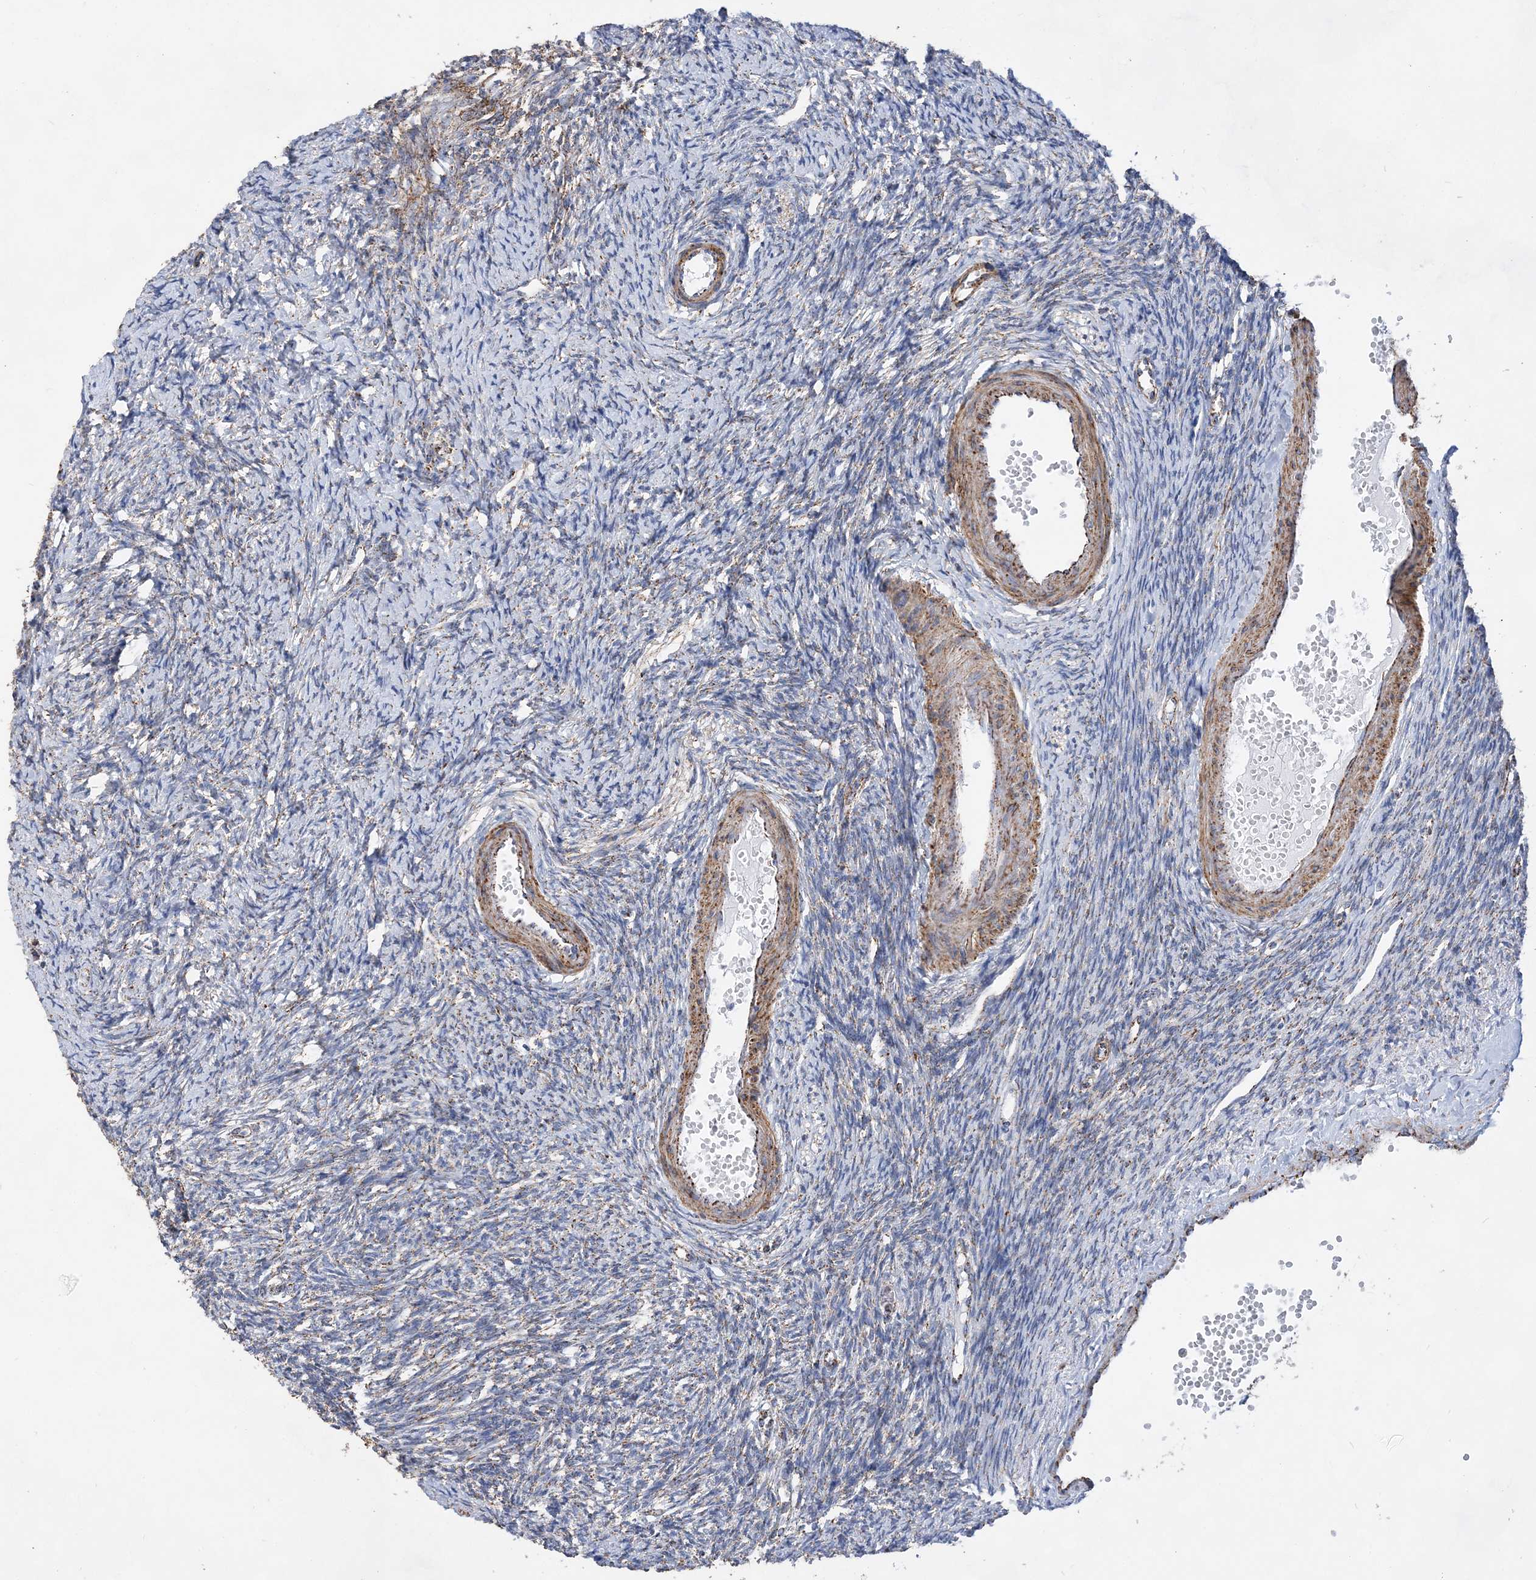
{"staining": {"intensity": "strong", "quantity": ">75%", "location": "cytoplasmic/membranous"}, "tissue": "ovary", "cell_type": "Follicle cells", "image_type": "normal", "snomed": [{"axis": "morphology", "description": "Normal tissue, NOS"}, {"axis": "morphology", "description": "Cyst, NOS"}, {"axis": "topography", "description": "Ovary"}], "caption": "This photomicrograph shows immunohistochemistry staining of unremarkable human ovary, with high strong cytoplasmic/membranous staining in about >75% of follicle cells.", "gene": "ACOT9", "patient": {"sex": "female", "age": 33}}